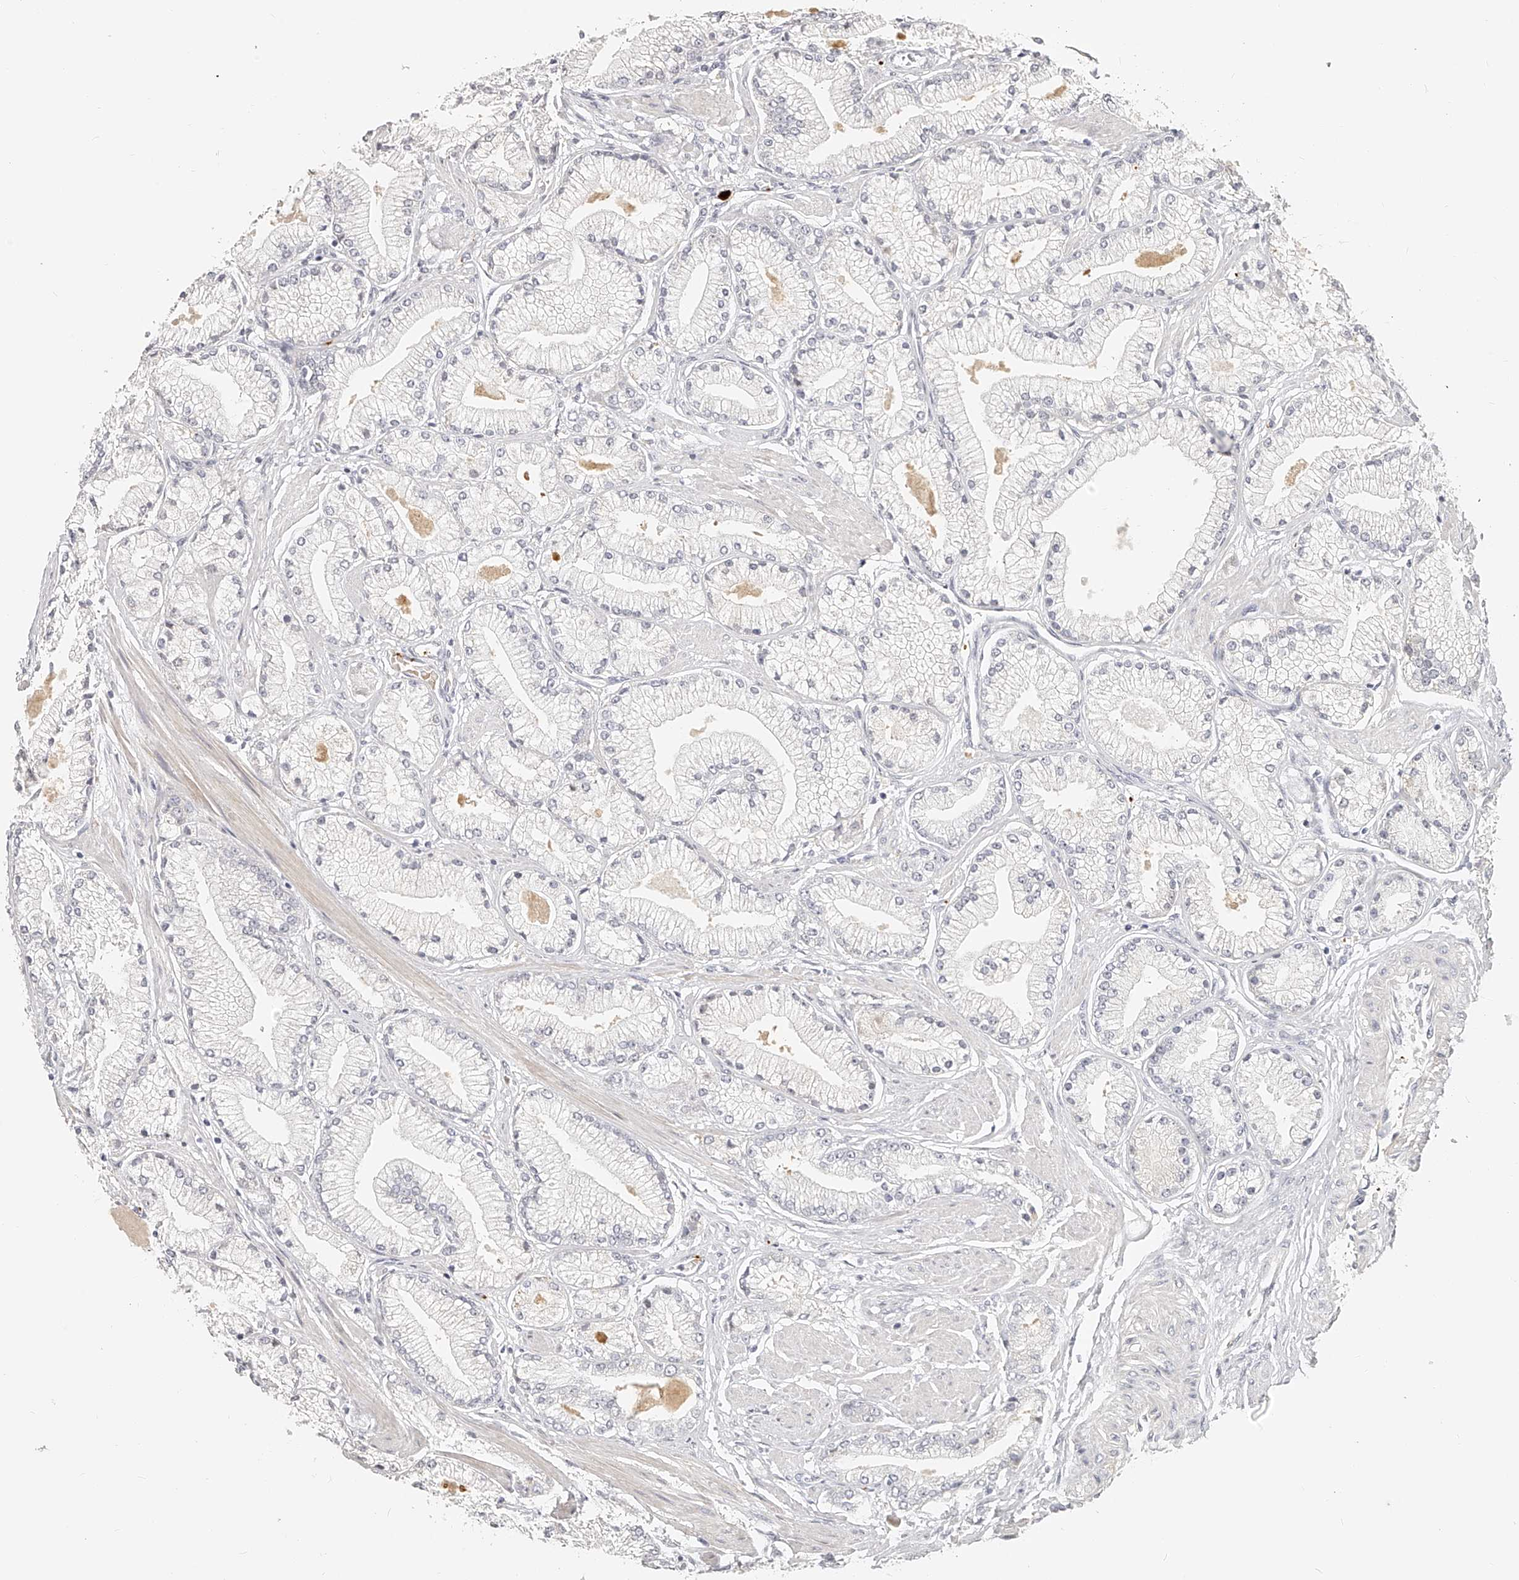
{"staining": {"intensity": "negative", "quantity": "none", "location": "none"}, "tissue": "prostate cancer", "cell_type": "Tumor cells", "image_type": "cancer", "snomed": [{"axis": "morphology", "description": "Adenocarcinoma, High grade"}, {"axis": "topography", "description": "Prostate"}], "caption": "IHC micrograph of neoplastic tissue: human adenocarcinoma (high-grade) (prostate) stained with DAB reveals no significant protein expression in tumor cells.", "gene": "ITGB3", "patient": {"sex": "male", "age": 50}}